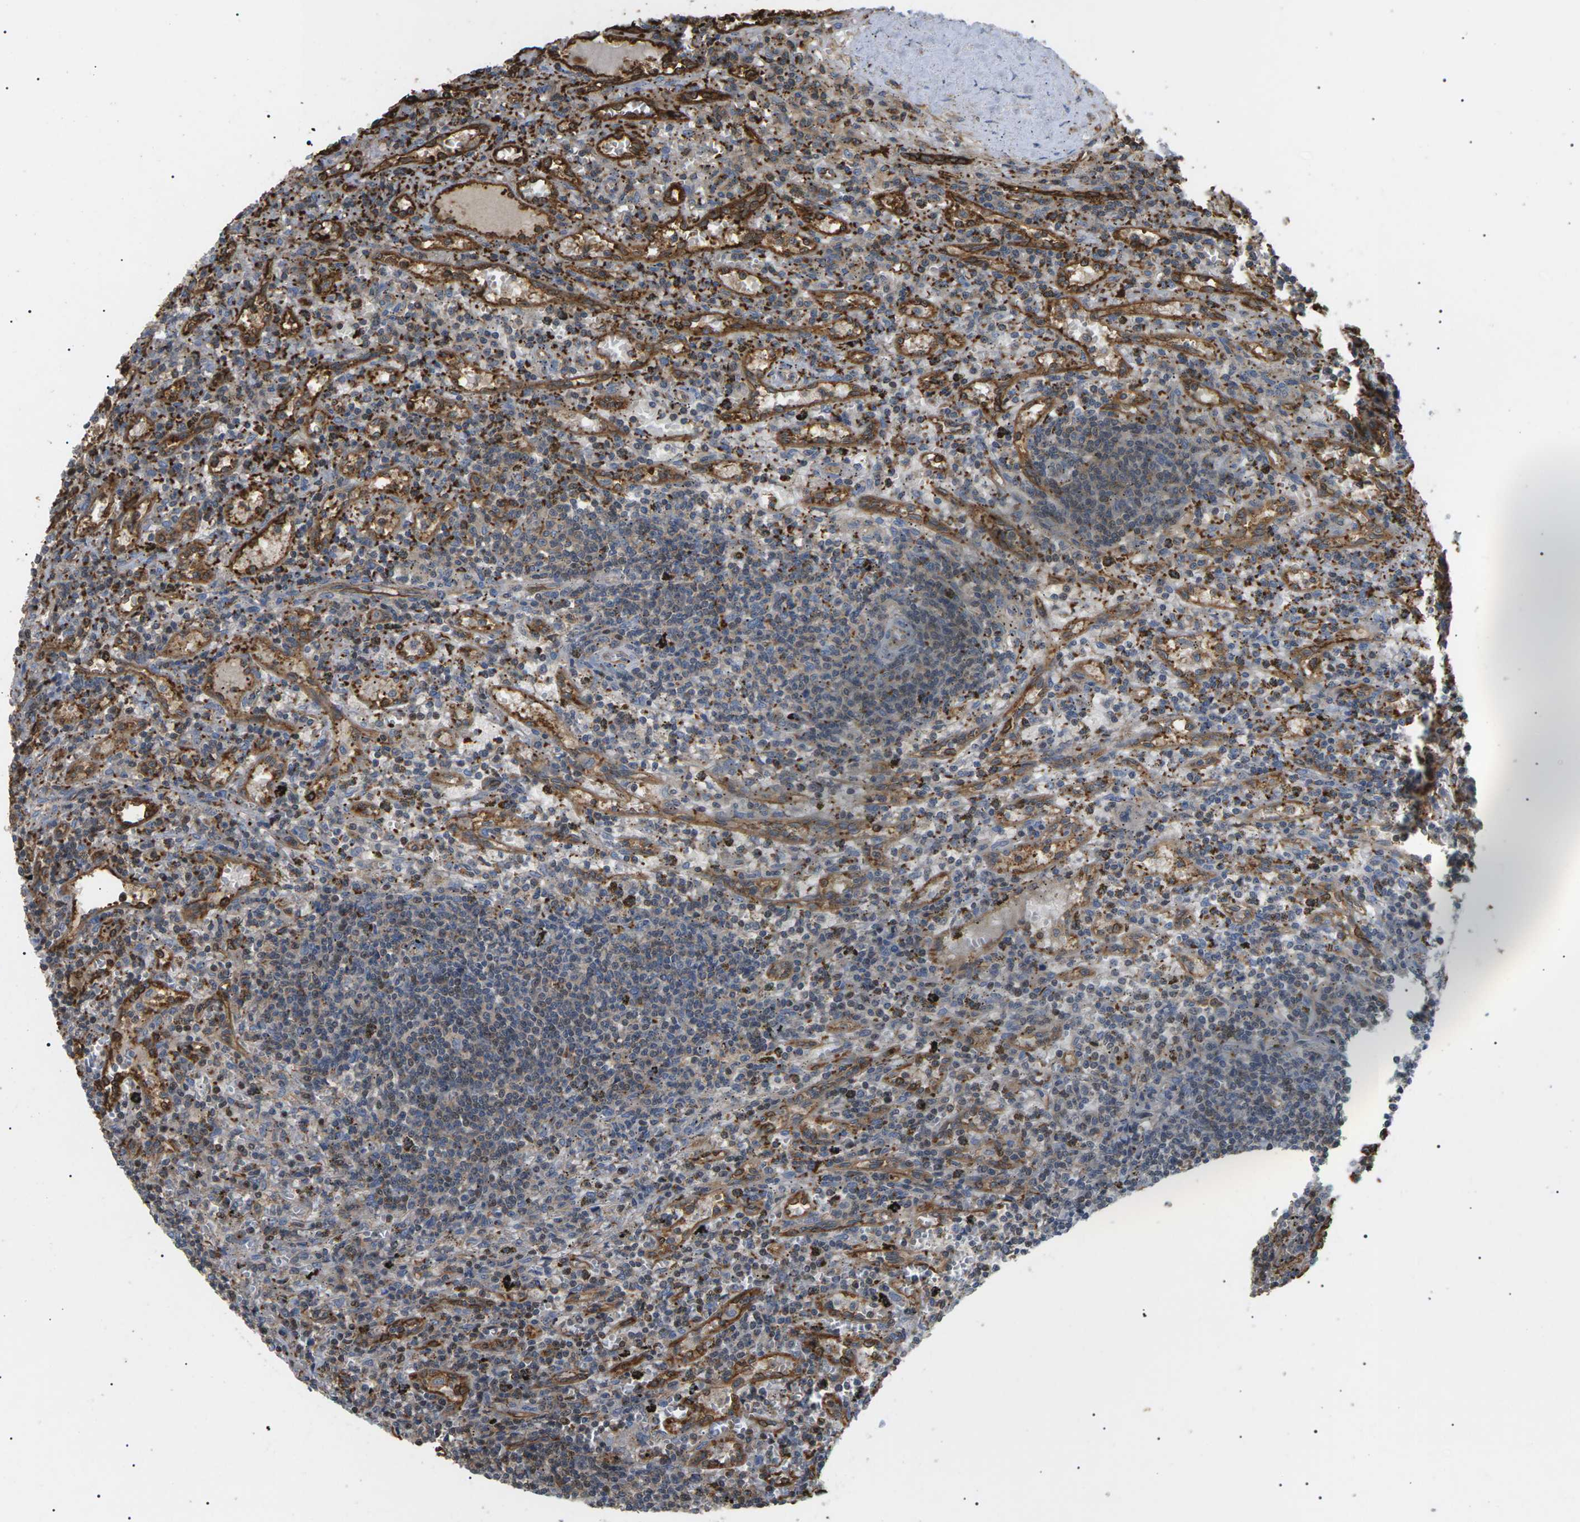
{"staining": {"intensity": "moderate", "quantity": "25%-75%", "location": "nuclear"}, "tissue": "lymphoma", "cell_type": "Tumor cells", "image_type": "cancer", "snomed": [{"axis": "morphology", "description": "Malignant lymphoma, non-Hodgkin's type, Low grade"}, {"axis": "topography", "description": "Spleen"}], "caption": "Lymphoma stained for a protein displays moderate nuclear positivity in tumor cells.", "gene": "TMTC4", "patient": {"sex": "male", "age": 76}}